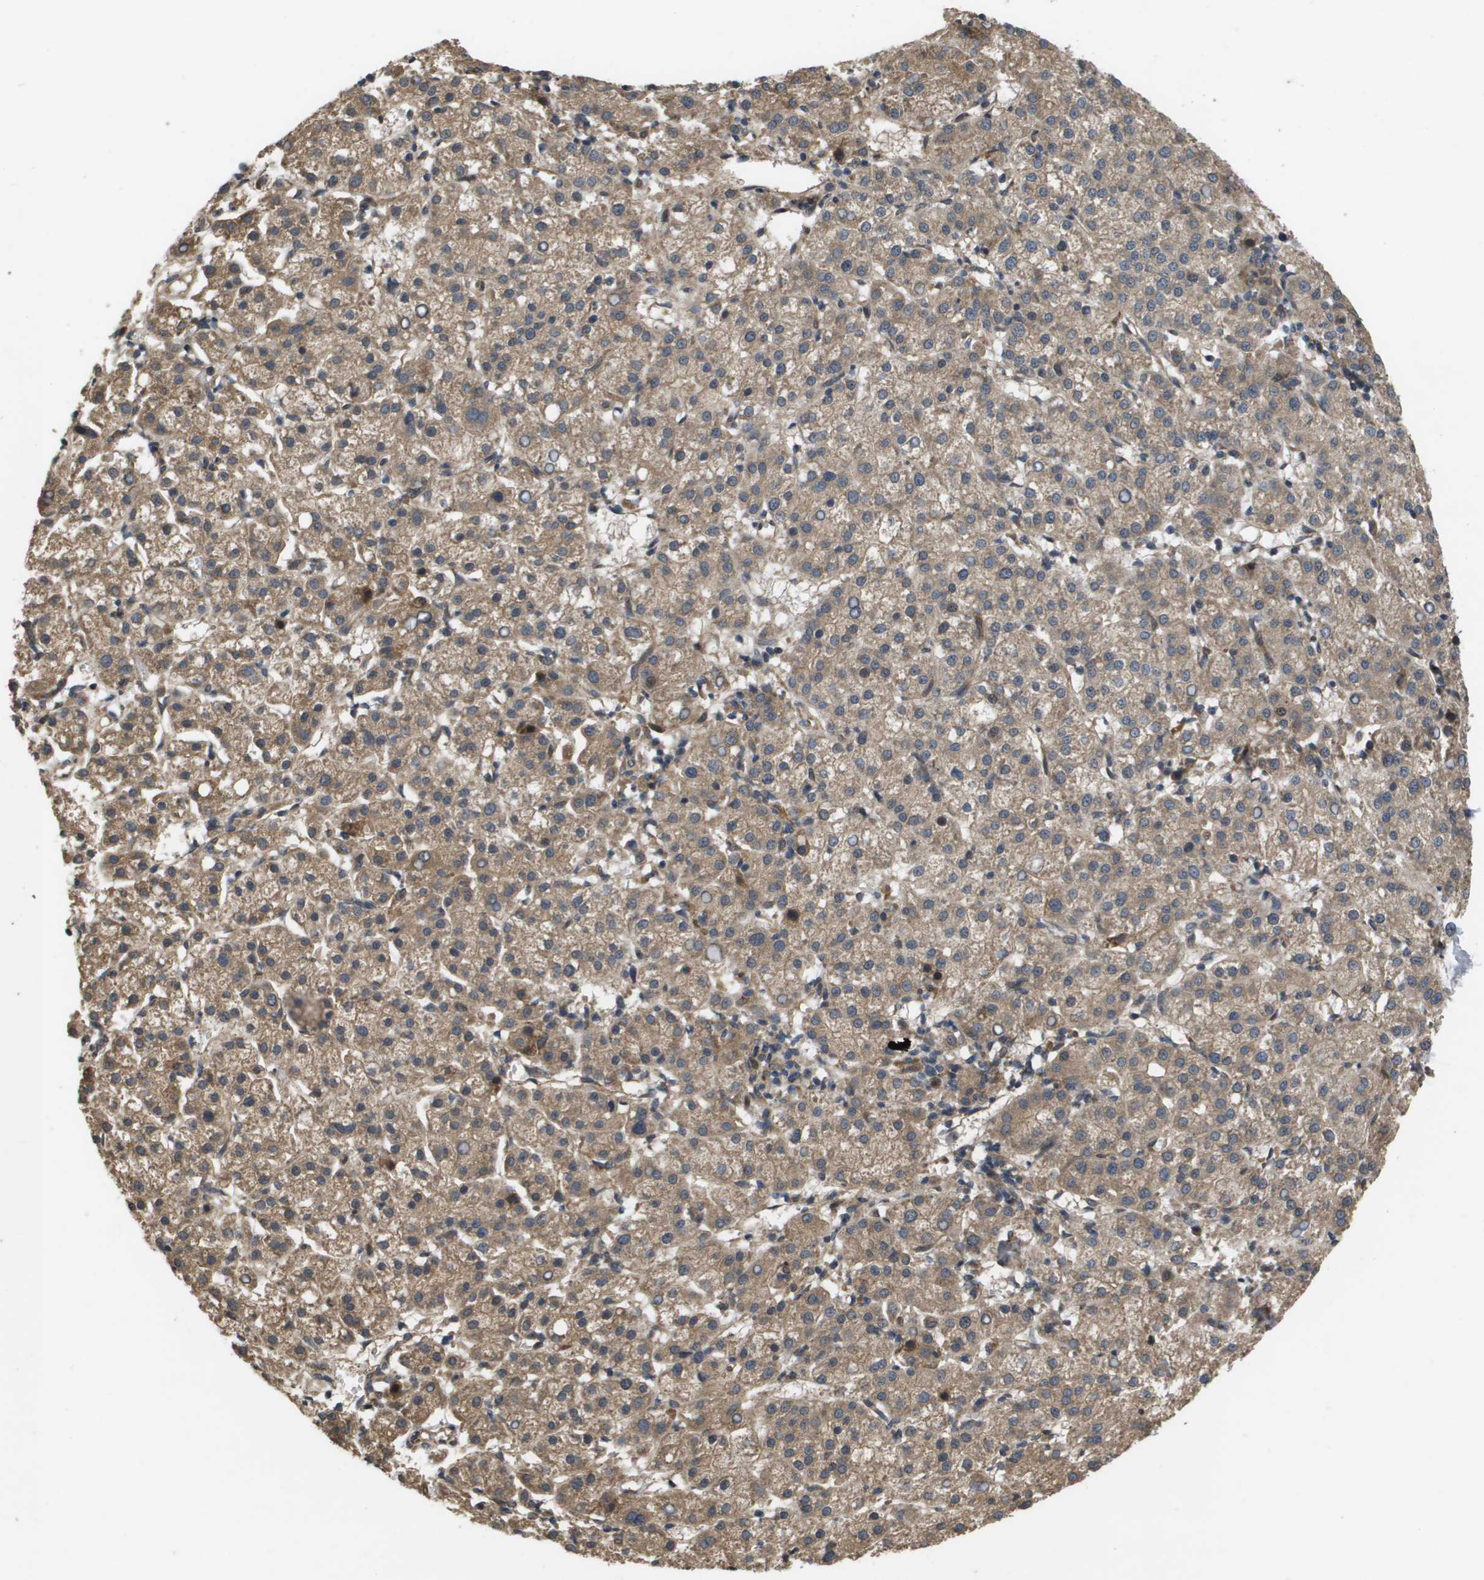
{"staining": {"intensity": "moderate", "quantity": ">75%", "location": "cytoplasmic/membranous"}, "tissue": "liver cancer", "cell_type": "Tumor cells", "image_type": "cancer", "snomed": [{"axis": "morphology", "description": "Carcinoma, Hepatocellular, NOS"}, {"axis": "topography", "description": "Liver"}], "caption": "Immunohistochemistry micrograph of neoplastic tissue: liver cancer stained using immunohistochemistry (IHC) displays medium levels of moderate protein expression localized specifically in the cytoplasmic/membranous of tumor cells, appearing as a cytoplasmic/membranous brown color.", "gene": "SPTLC1", "patient": {"sex": "female", "age": 58}}